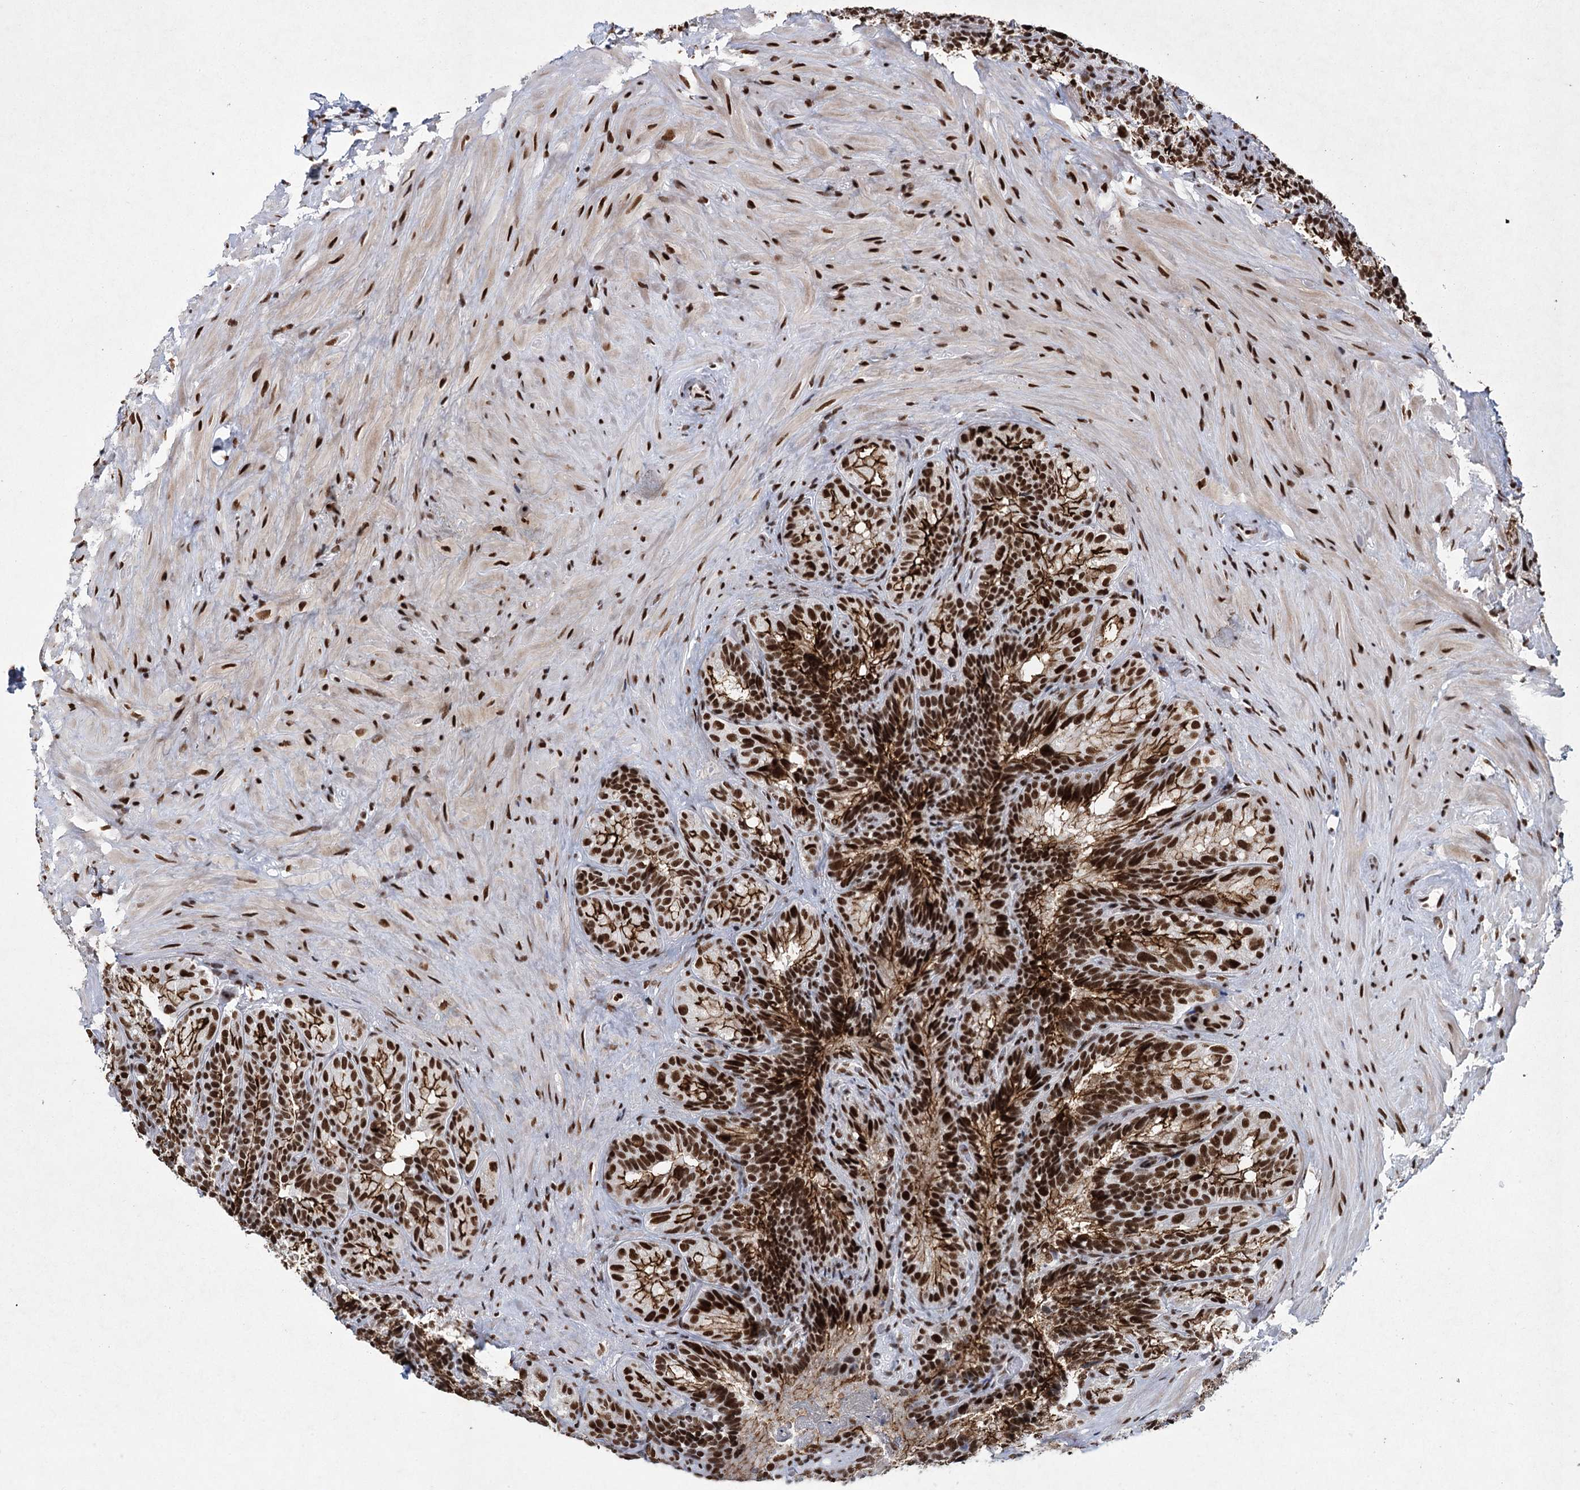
{"staining": {"intensity": "strong", "quantity": ">75%", "location": "cytoplasmic/membranous,nuclear"}, "tissue": "seminal vesicle", "cell_type": "Glandular cells", "image_type": "normal", "snomed": [{"axis": "morphology", "description": "Normal tissue, NOS"}, {"axis": "topography", "description": "Seminal veicle"}], "caption": "This photomicrograph demonstrates immunohistochemistry (IHC) staining of benign seminal vesicle, with high strong cytoplasmic/membranous,nuclear positivity in about >75% of glandular cells.", "gene": "SCAF8", "patient": {"sex": "male", "age": 60}}